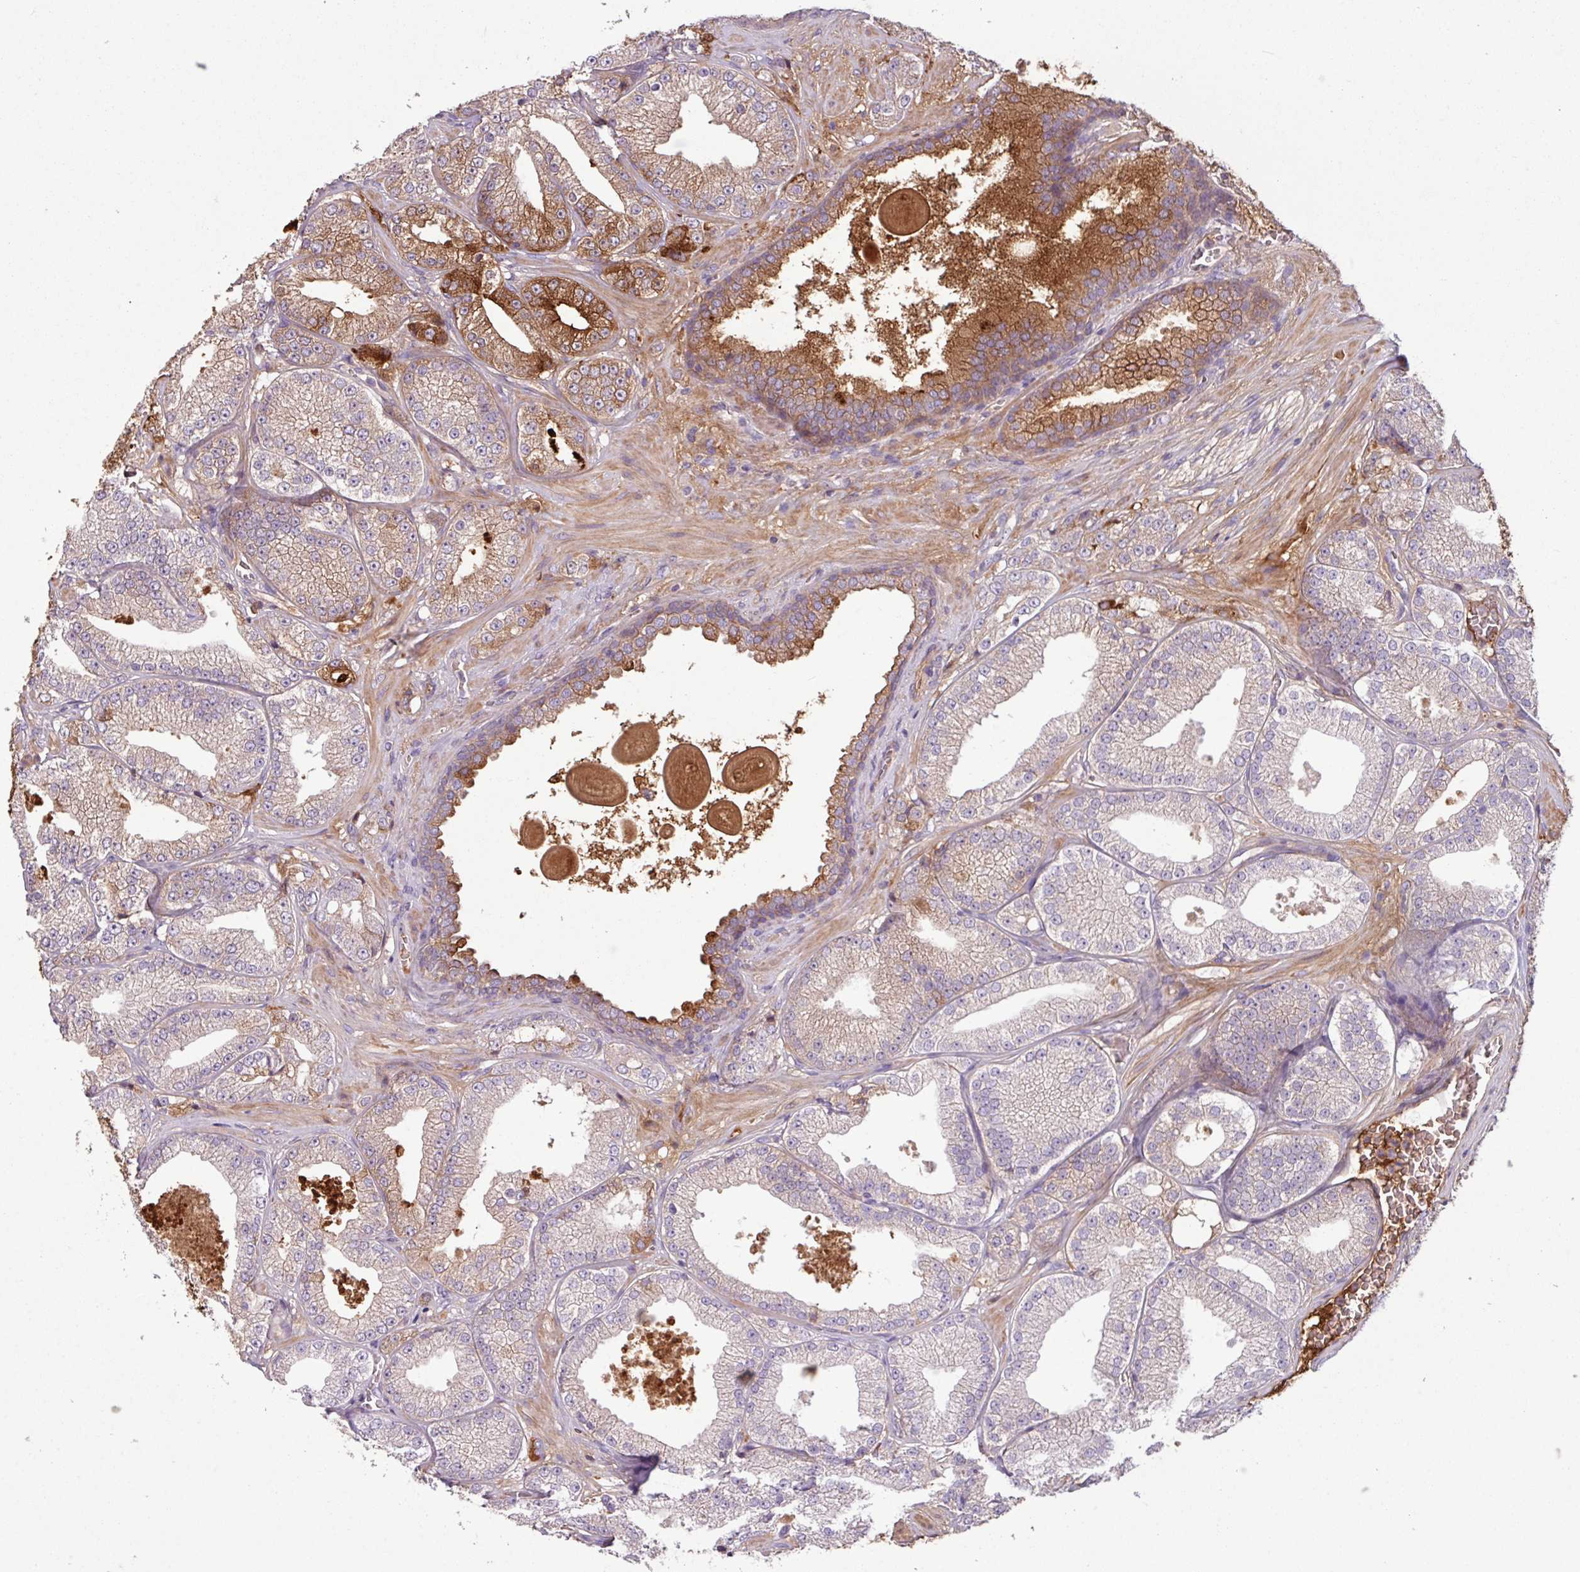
{"staining": {"intensity": "moderate", "quantity": "<25%", "location": "cytoplasmic/membranous"}, "tissue": "prostate cancer", "cell_type": "Tumor cells", "image_type": "cancer", "snomed": [{"axis": "morphology", "description": "Adenocarcinoma, High grade"}, {"axis": "topography", "description": "Prostate"}], "caption": "Immunohistochemical staining of prostate high-grade adenocarcinoma reveals moderate cytoplasmic/membranous protein expression in approximately <25% of tumor cells.", "gene": "C4B", "patient": {"sex": "male", "age": 68}}